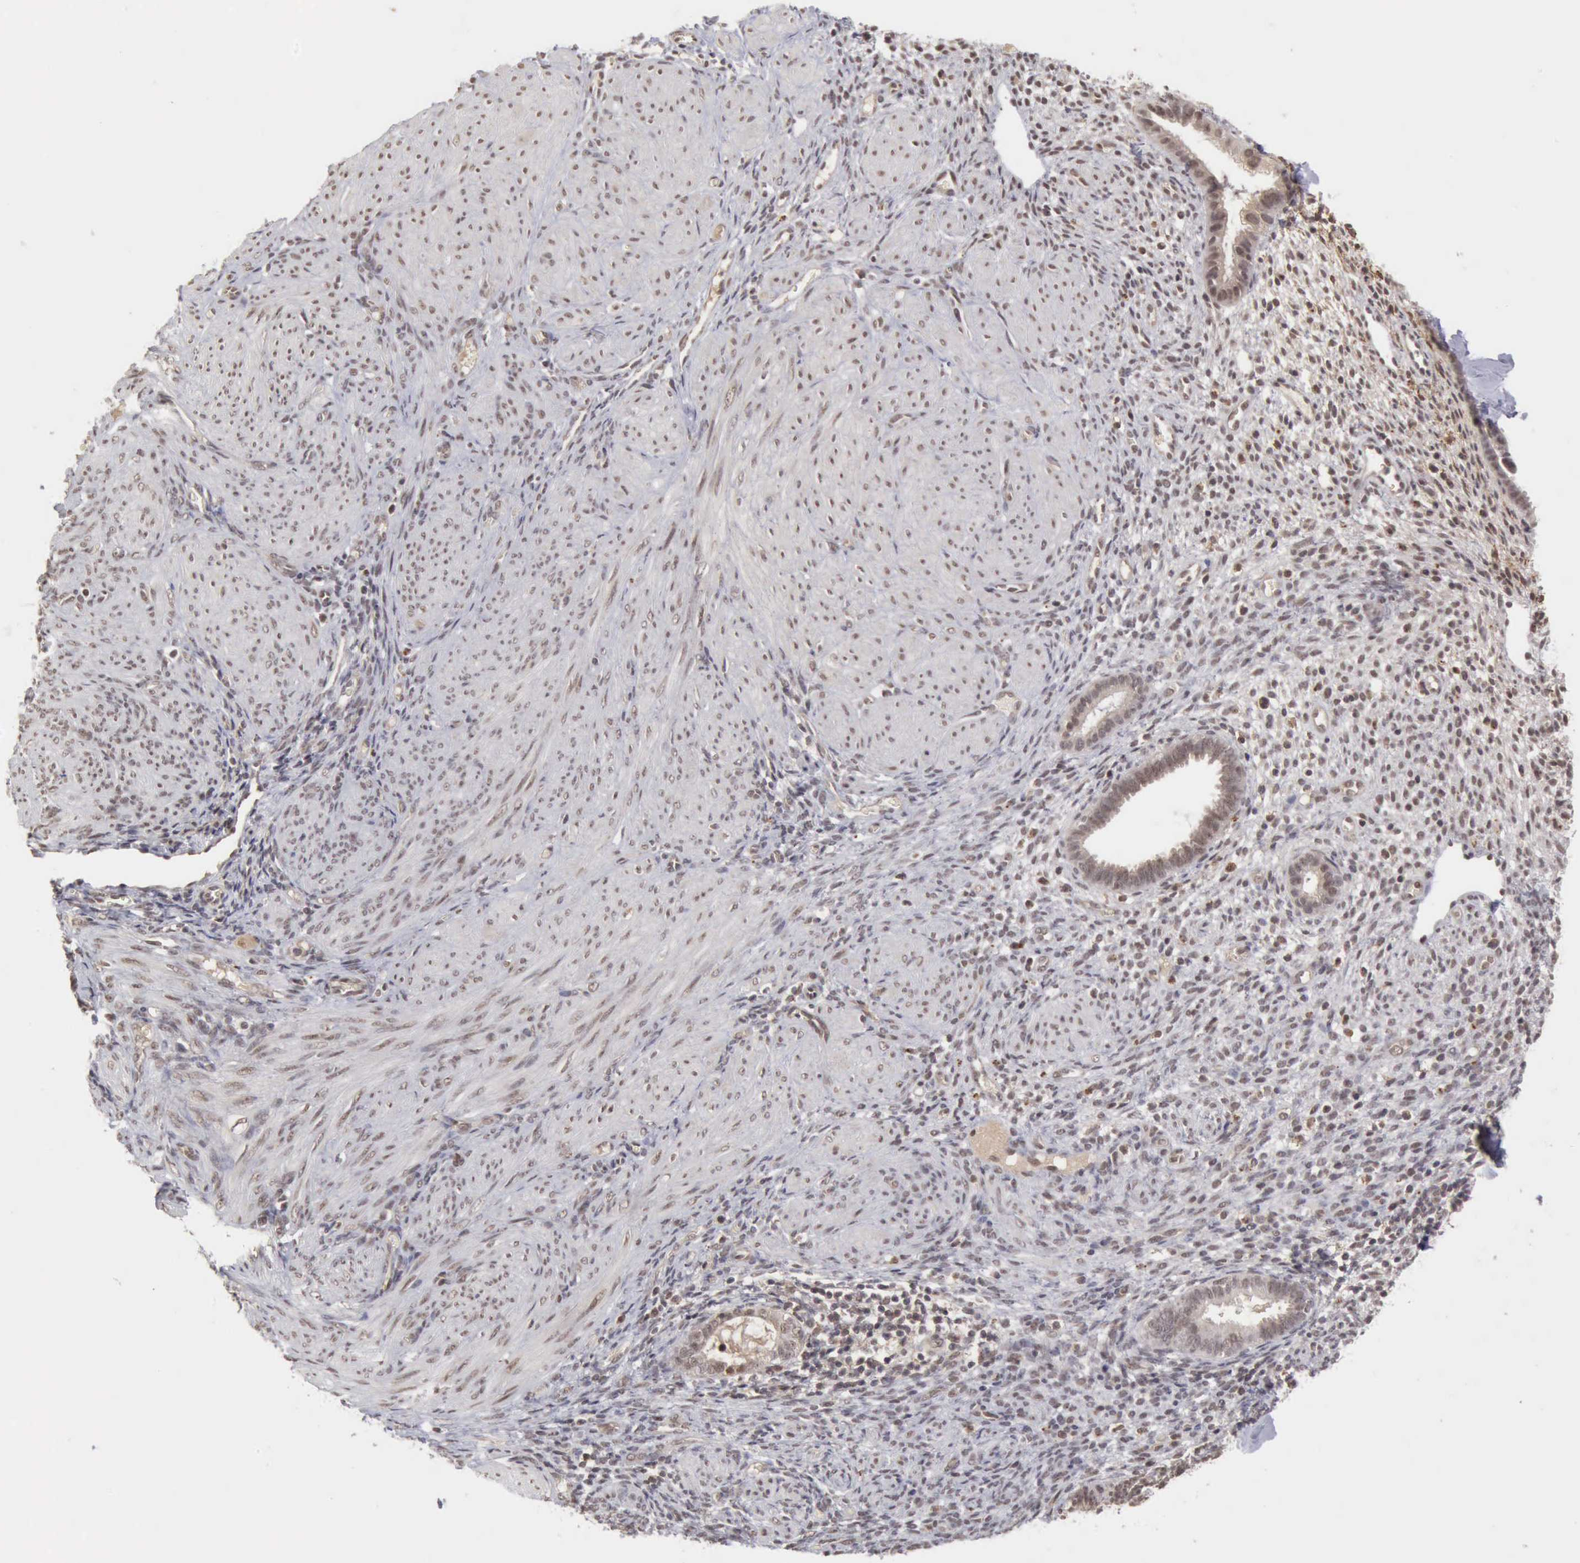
{"staining": {"intensity": "weak", "quantity": ">75%", "location": "cytoplasmic/membranous,nuclear"}, "tissue": "endometrium", "cell_type": "Cells in endometrial stroma", "image_type": "normal", "snomed": [{"axis": "morphology", "description": "Normal tissue, NOS"}, {"axis": "topography", "description": "Endometrium"}], "caption": "IHC (DAB (3,3'-diaminobenzidine)) staining of unremarkable endometrium shows weak cytoplasmic/membranous,nuclear protein staining in about >75% of cells in endometrial stroma. (Stains: DAB (3,3'-diaminobenzidine) in brown, nuclei in blue, Microscopy: brightfield microscopy at high magnification).", "gene": "CDKN2A", "patient": {"sex": "female", "age": 72}}